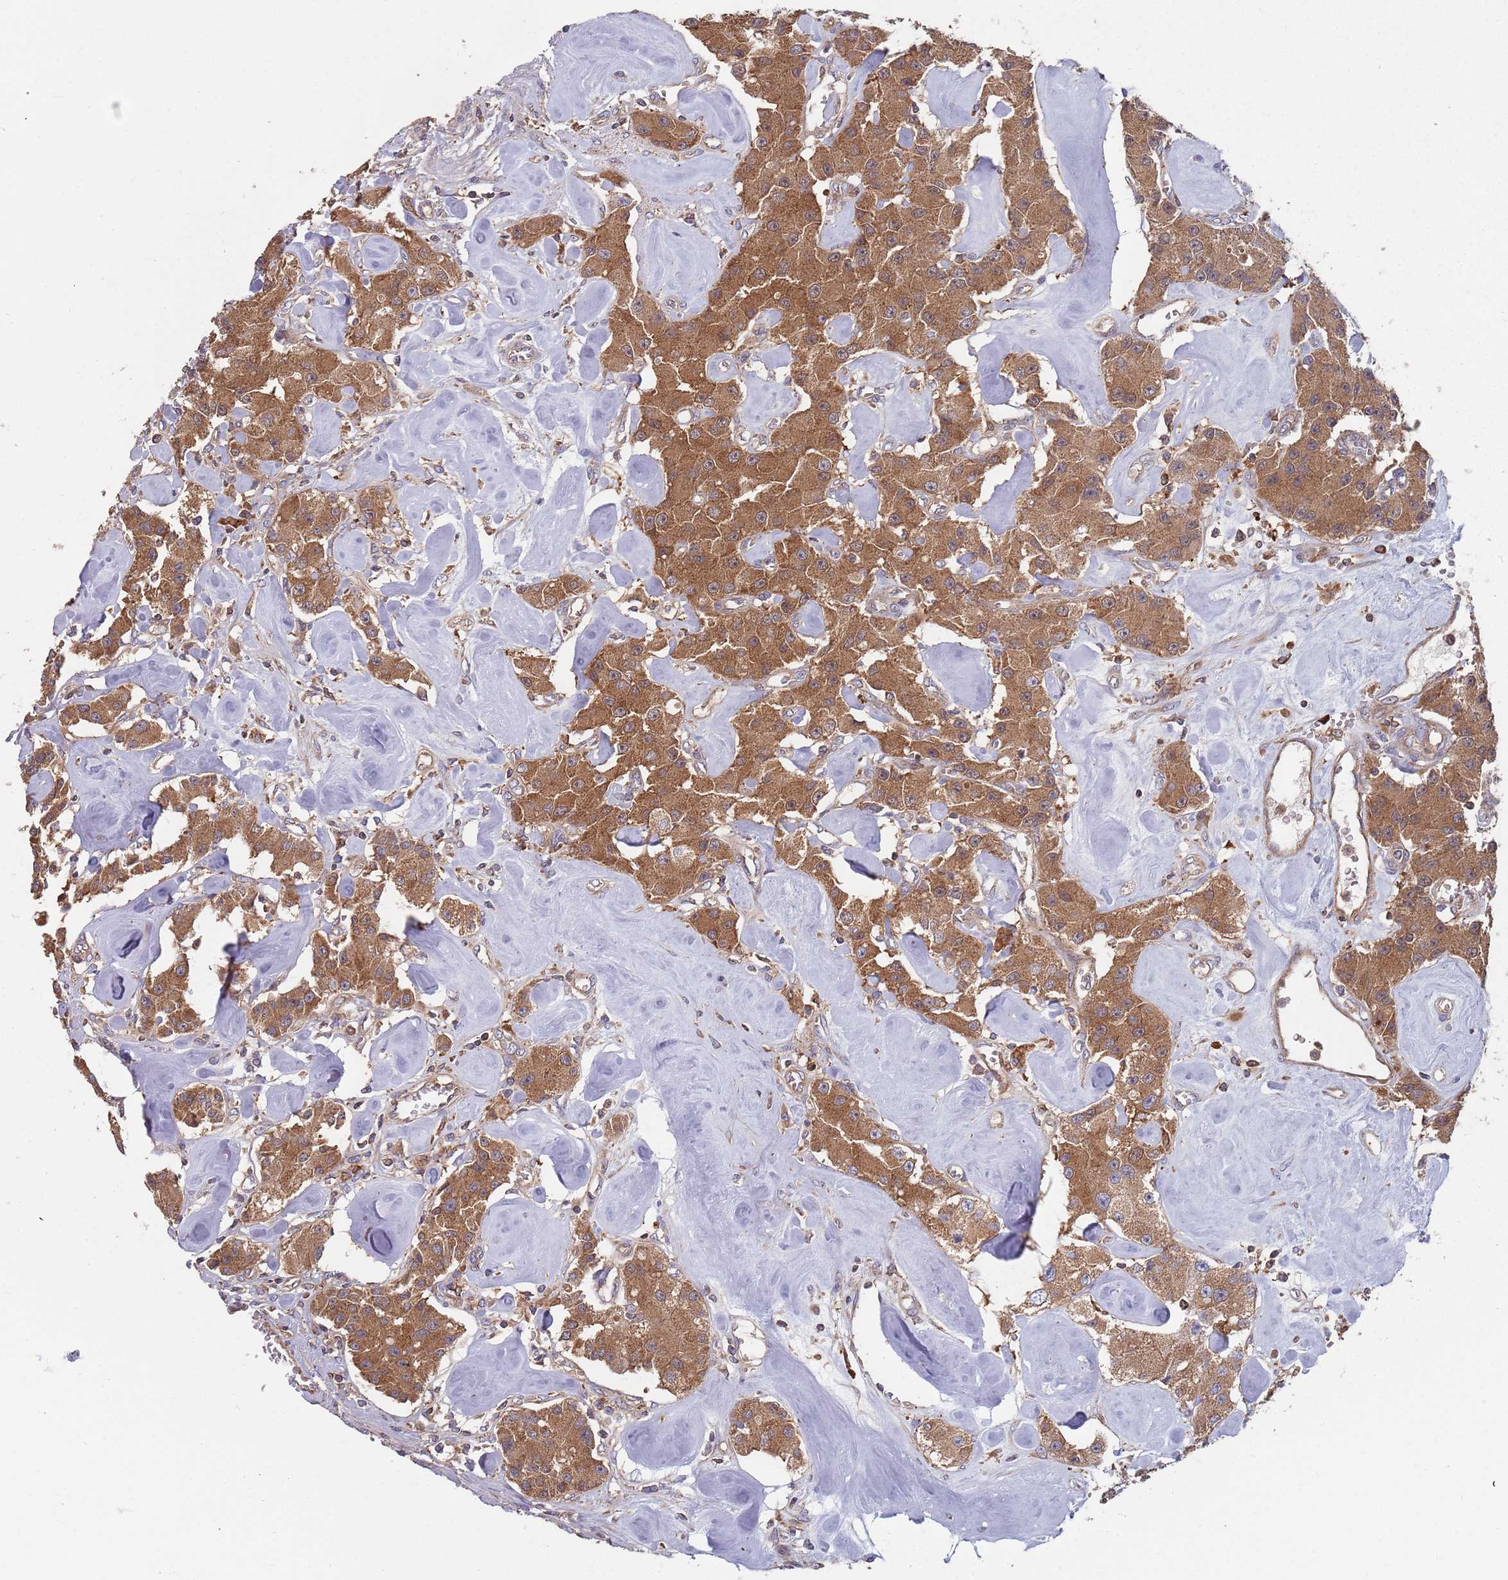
{"staining": {"intensity": "moderate", "quantity": ">75%", "location": "cytoplasmic/membranous"}, "tissue": "carcinoid", "cell_type": "Tumor cells", "image_type": "cancer", "snomed": [{"axis": "morphology", "description": "Carcinoid, malignant, NOS"}, {"axis": "topography", "description": "Pancreas"}], "caption": "High-power microscopy captured an immunohistochemistry image of carcinoid, revealing moderate cytoplasmic/membranous staining in approximately >75% of tumor cells. The protein is shown in brown color, while the nuclei are stained blue.", "gene": "GDI2", "patient": {"sex": "male", "age": 41}}